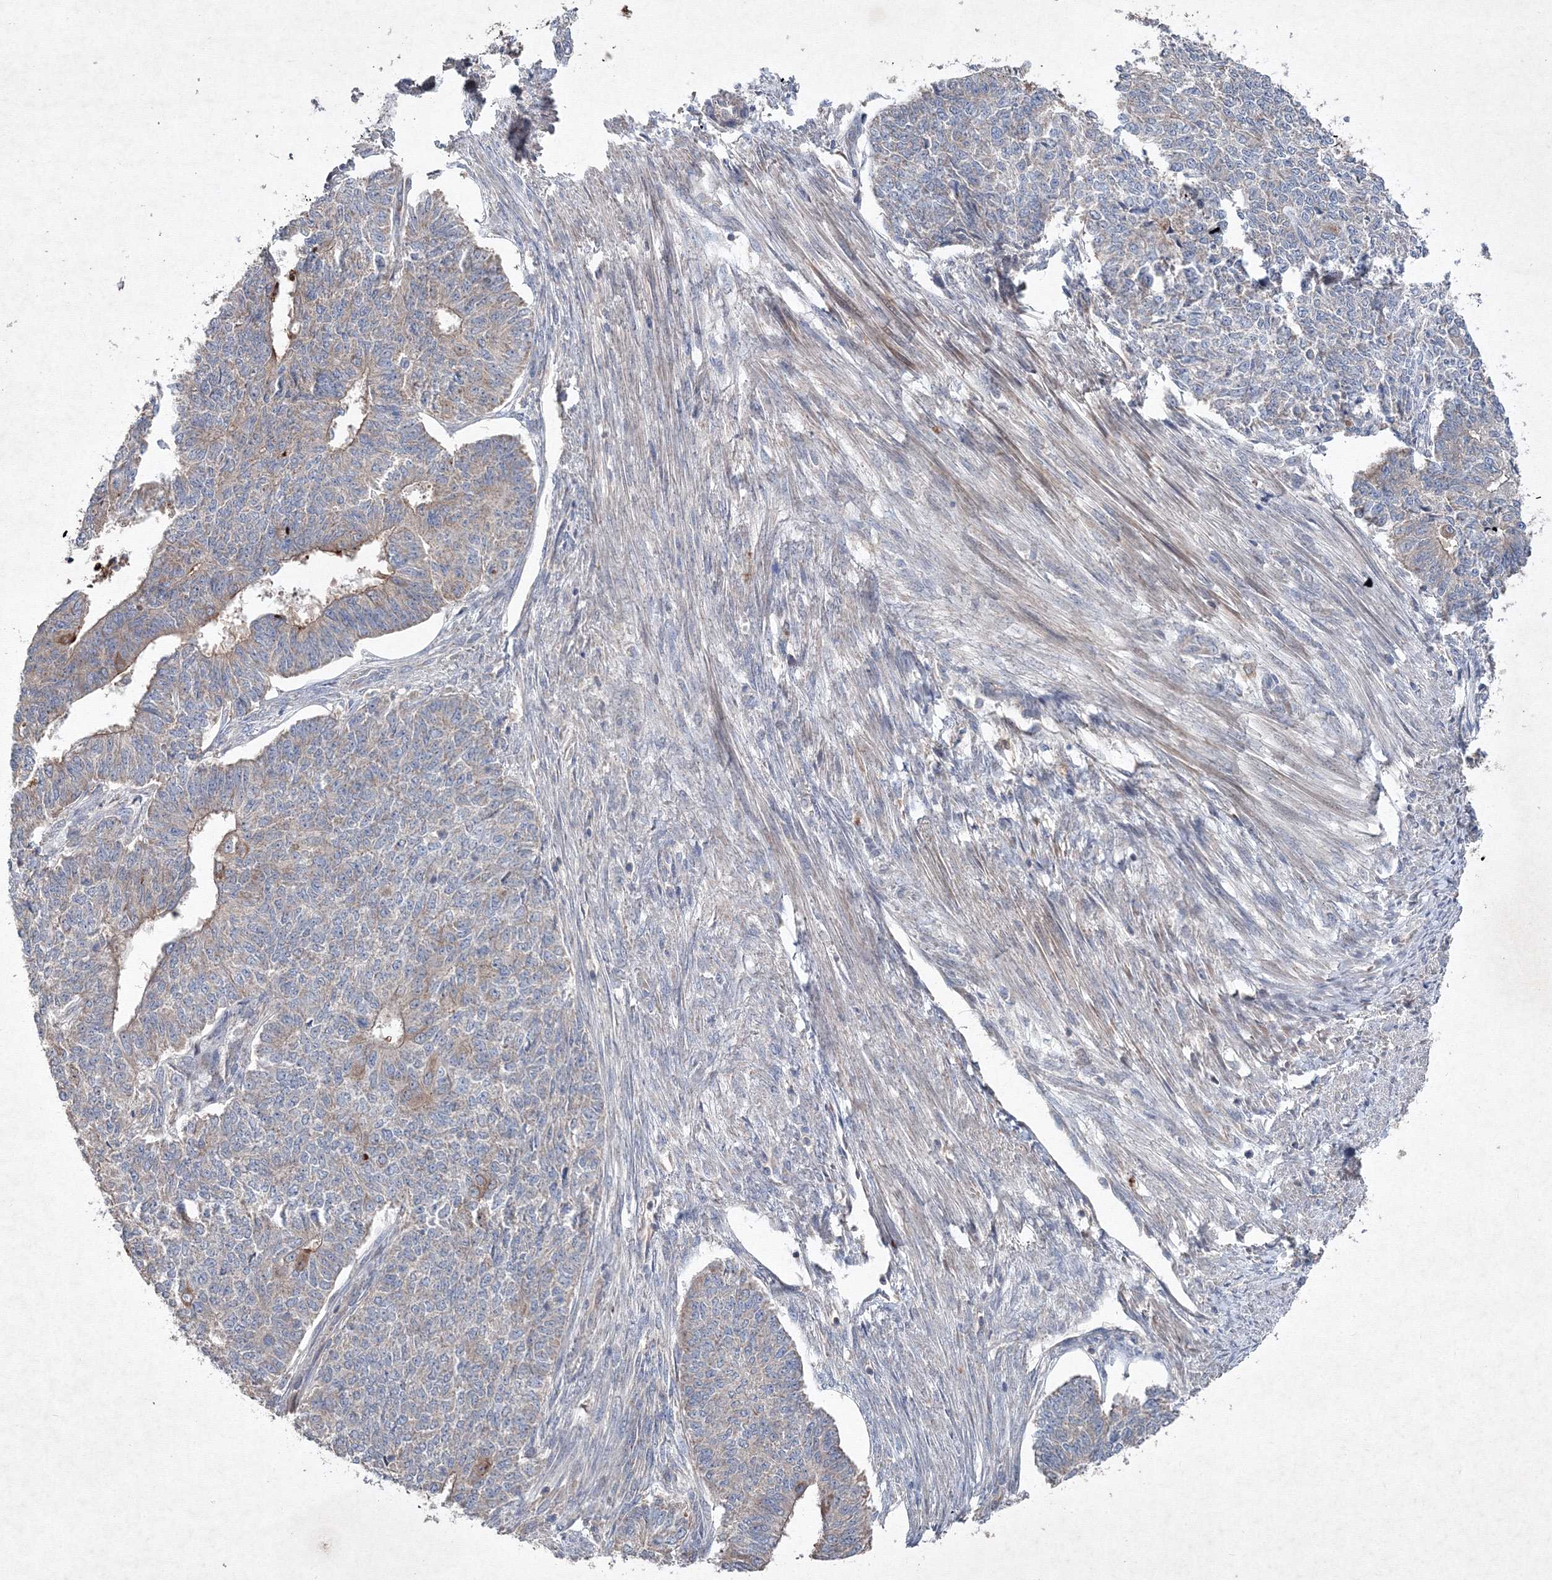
{"staining": {"intensity": "moderate", "quantity": "<25%", "location": "cytoplasmic/membranous"}, "tissue": "endometrial cancer", "cell_type": "Tumor cells", "image_type": "cancer", "snomed": [{"axis": "morphology", "description": "Adenocarcinoma, NOS"}, {"axis": "topography", "description": "Endometrium"}], "caption": "The immunohistochemical stain labels moderate cytoplasmic/membranous staining in tumor cells of endometrial cancer (adenocarcinoma) tissue.", "gene": "GFM1", "patient": {"sex": "female", "age": 32}}